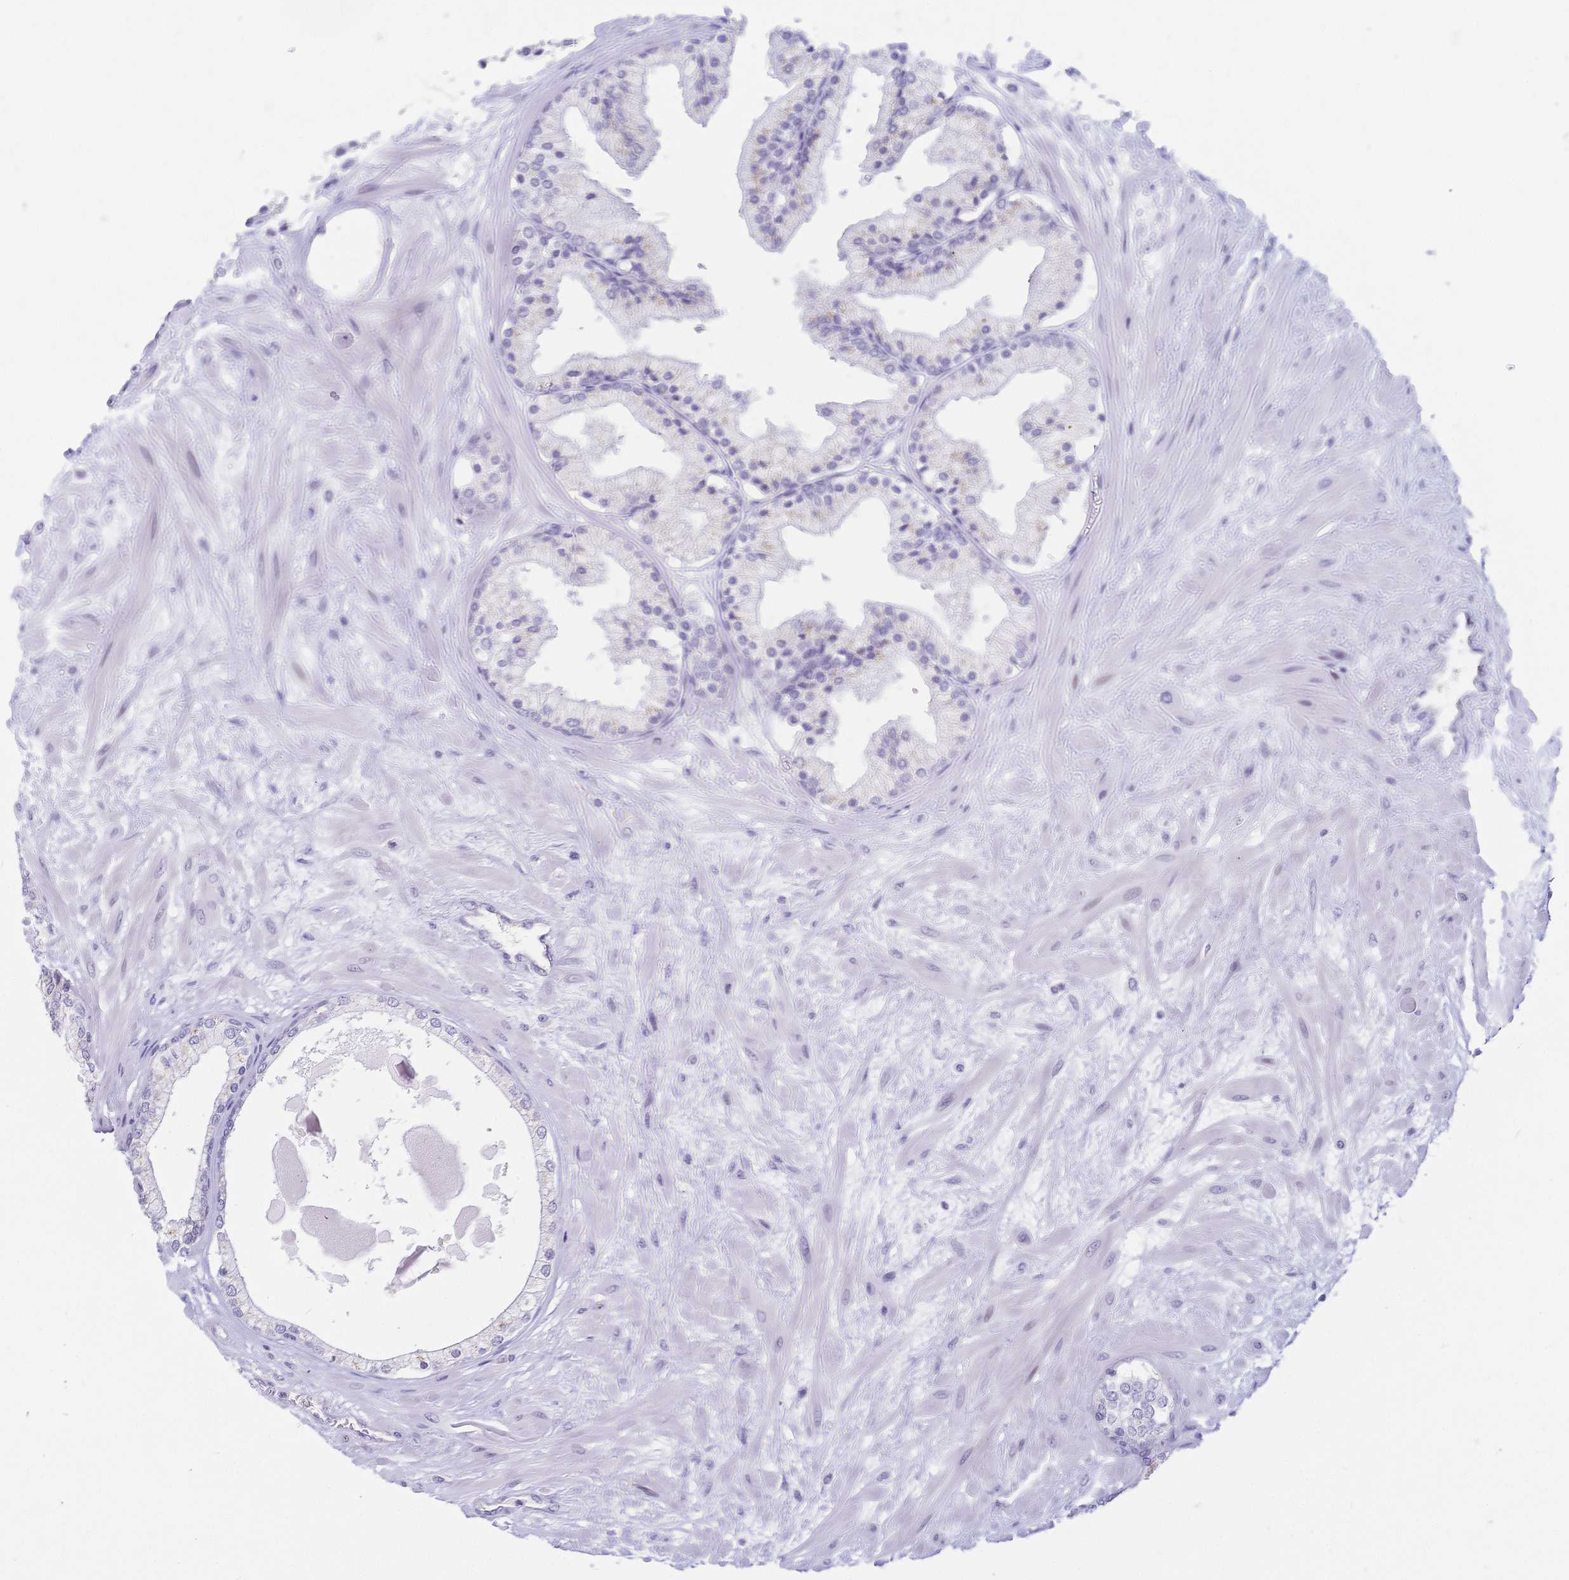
{"staining": {"intensity": "negative", "quantity": "none", "location": "none"}, "tissue": "prostate", "cell_type": "Glandular cells", "image_type": "normal", "snomed": [{"axis": "morphology", "description": "Normal tissue, NOS"}, {"axis": "topography", "description": "Prostate"}, {"axis": "topography", "description": "Peripheral nerve tissue"}], "caption": "High power microscopy micrograph of an immunohistochemistry (IHC) photomicrograph of unremarkable prostate, revealing no significant staining in glandular cells. Nuclei are stained in blue.", "gene": "CR2", "patient": {"sex": "male", "age": 61}}